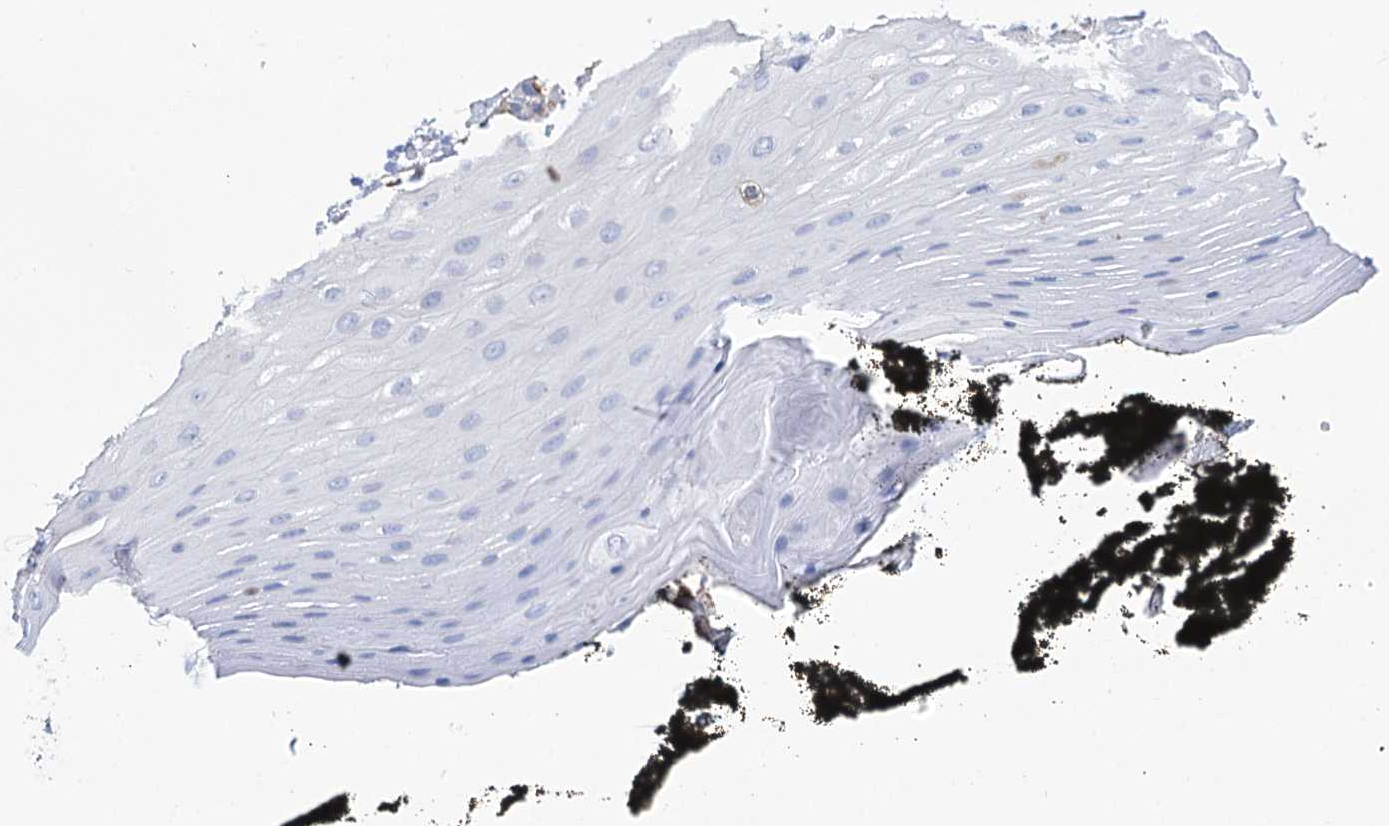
{"staining": {"intensity": "negative", "quantity": "none", "location": "none"}, "tissue": "oral mucosa", "cell_type": "Squamous epithelial cells", "image_type": "normal", "snomed": [{"axis": "morphology", "description": "Normal tissue, NOS"}, {"axis": "topography", "description": "Oral tissue"}], "caption": "Immunohistochemistry of normal human oral mucosa reveals no positivity in squamous epithelial cells. (Stains: DAB (3,3'-diaminobenzidine) immunohistochemistry (IHC) with hematoxylin counter stain, Microscopy: brightfield microscopy at high magnification).", "gene": "DEF6", "patient": {"sex": "male", "age": 74}}